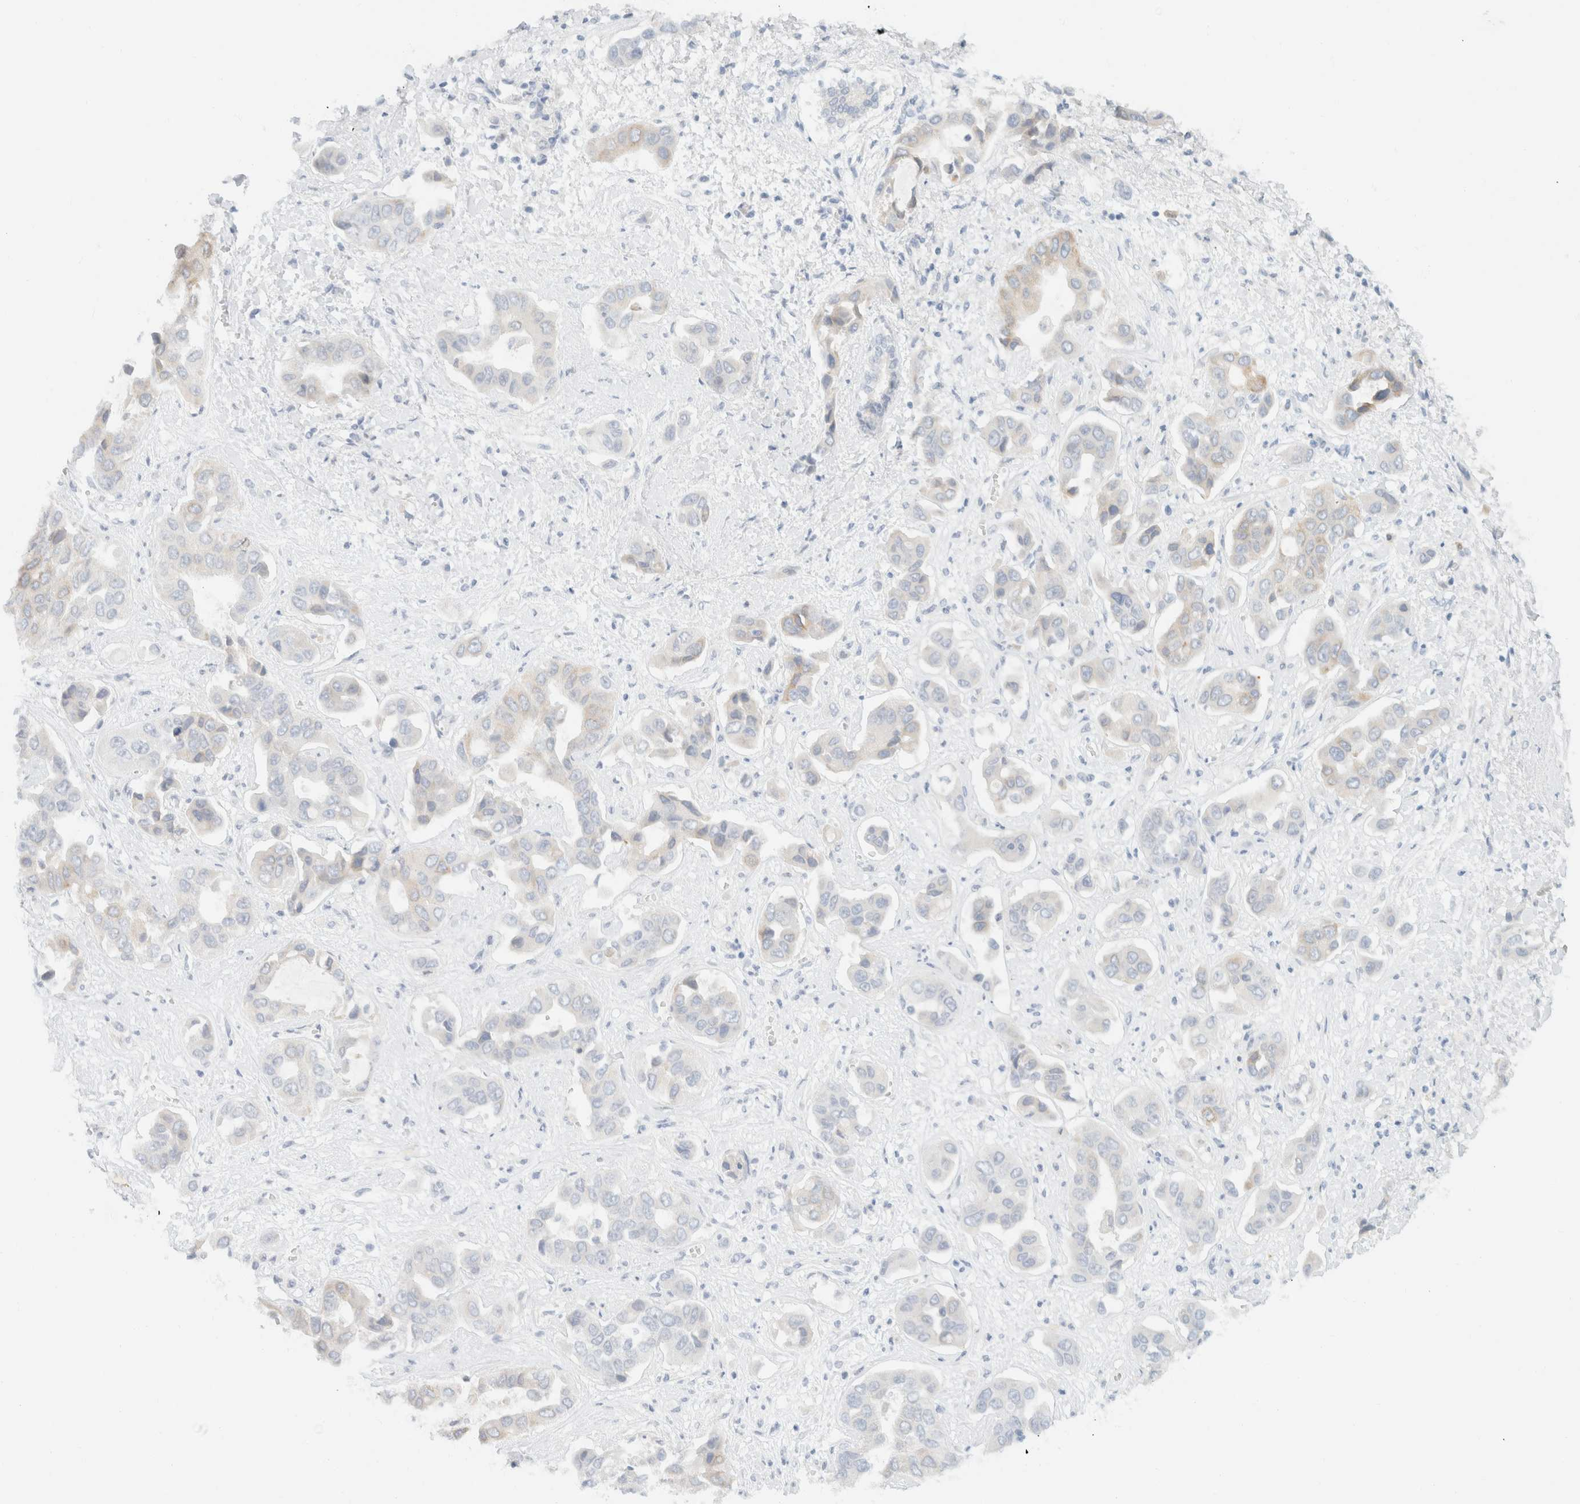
{"staining": {"intensity": "negative", "quantity": "none", "location": "none"}, "tissue": "liver cancer", "cell_type": "Tumor cells", "image_type": "cancer", "snomed": [{"axis": "morphology", "description": "Cholangiocarcinoma"}, {"axis": "topography", "description": "Liver"}], "caption": "Photomicrograph shows no protein expression in tumor cells of liver cancer (cholangiocarcinoma) tissue.", "gene": "SH3GLB2", "patient": {"sex": "female", "age": 52}}